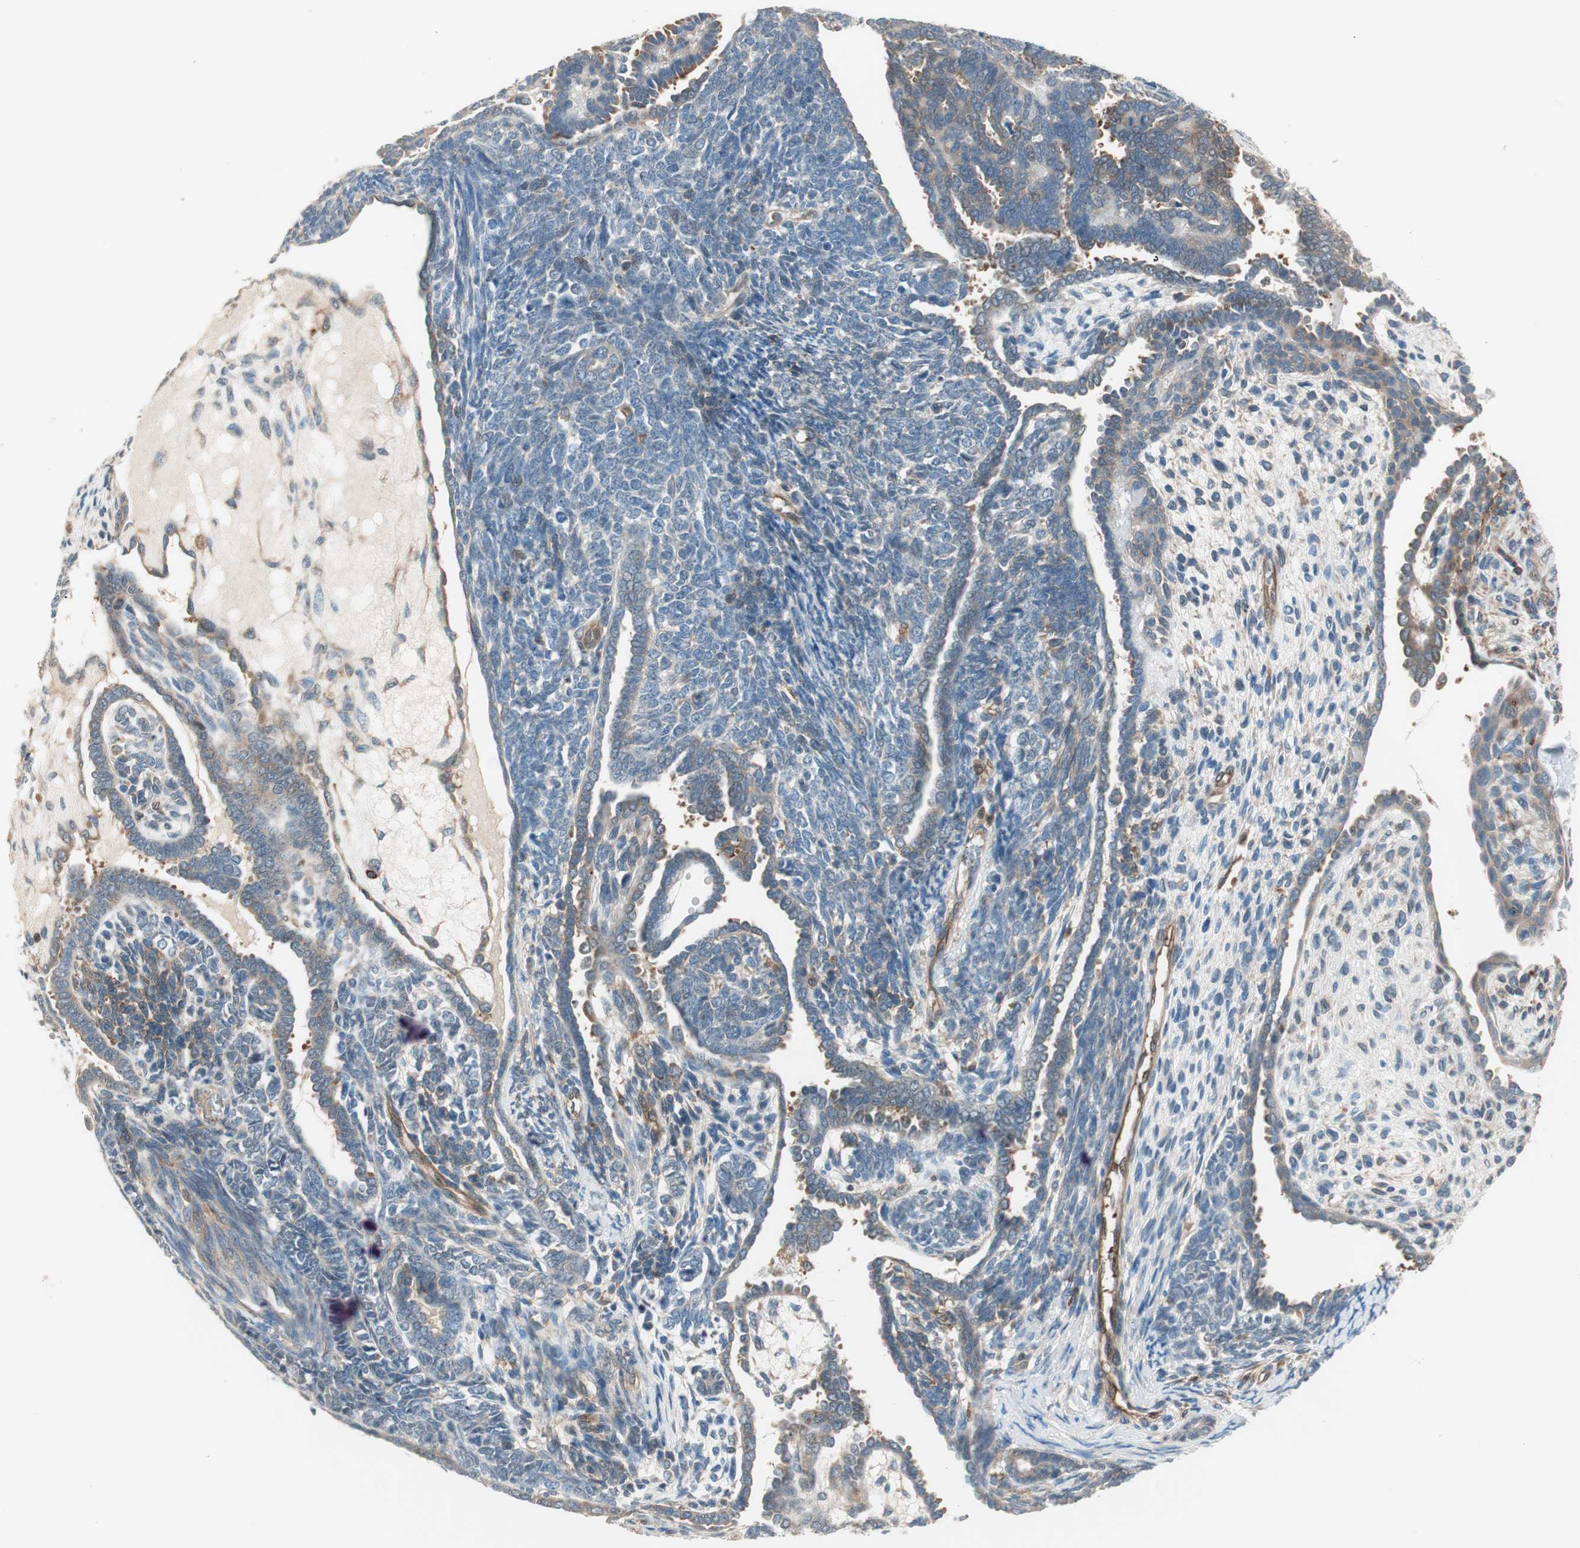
{"staining": {"intensity": "weak", "quantity": "<25%", "location": "cytoplasmic/membranous"}, "tissue": "endometrial cancer", "cell_type": "Tumor cells", "image_type": "cancer", "snomed": [{"axis": "morphology", "description": "Neoplasm, malignant, NOS"}, {"axis": "topography", "description": "Endometrium"}], "caption": "High power microscopy histopathology image of an IHC histopathology image of endometrial neoplasm (malignant), revealing no significant positivity in tumor cells.", "gene": "GALT", "patient": {"sex": "female", "age": 74}}